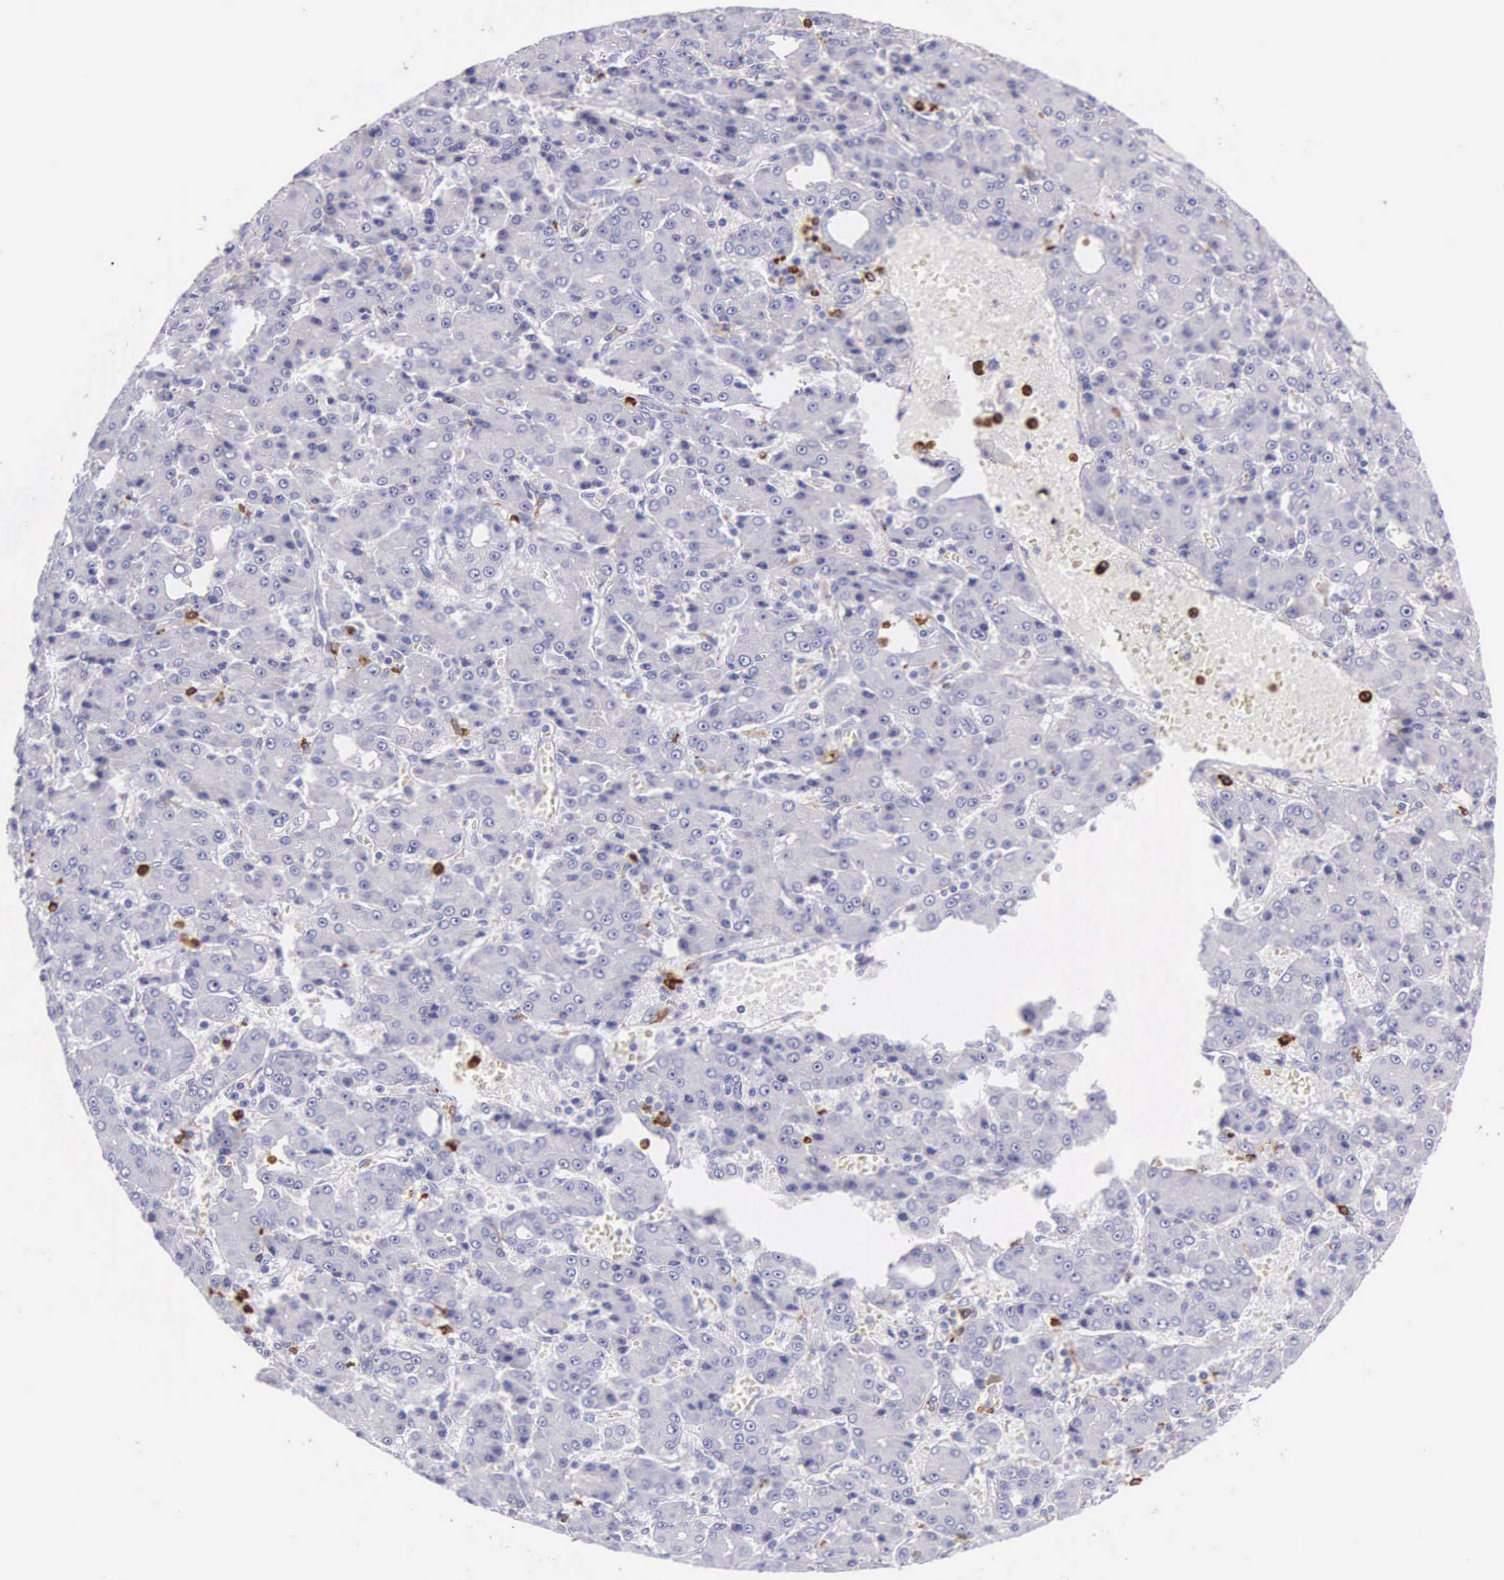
{"staining": {"intensity": "negative", "quantity": "none", "location": "none"}, "tissue": "liver cancer", "cell_type": "Tumor cells", "image_type": "cancer", "snomed": [{"axis": "morphology", "description": "Carcinoma, Hepatocellular, NOS"}, {"axis": "topography", "description": "Liver"}], "caption": "This is a histopathology image of immunohistochemistry staining of hepatocellular carcinoma (liver), which shows no positivity in tumor cells.", "gene": "FCN1", "patient": {"sex": "male", "age": 69}}